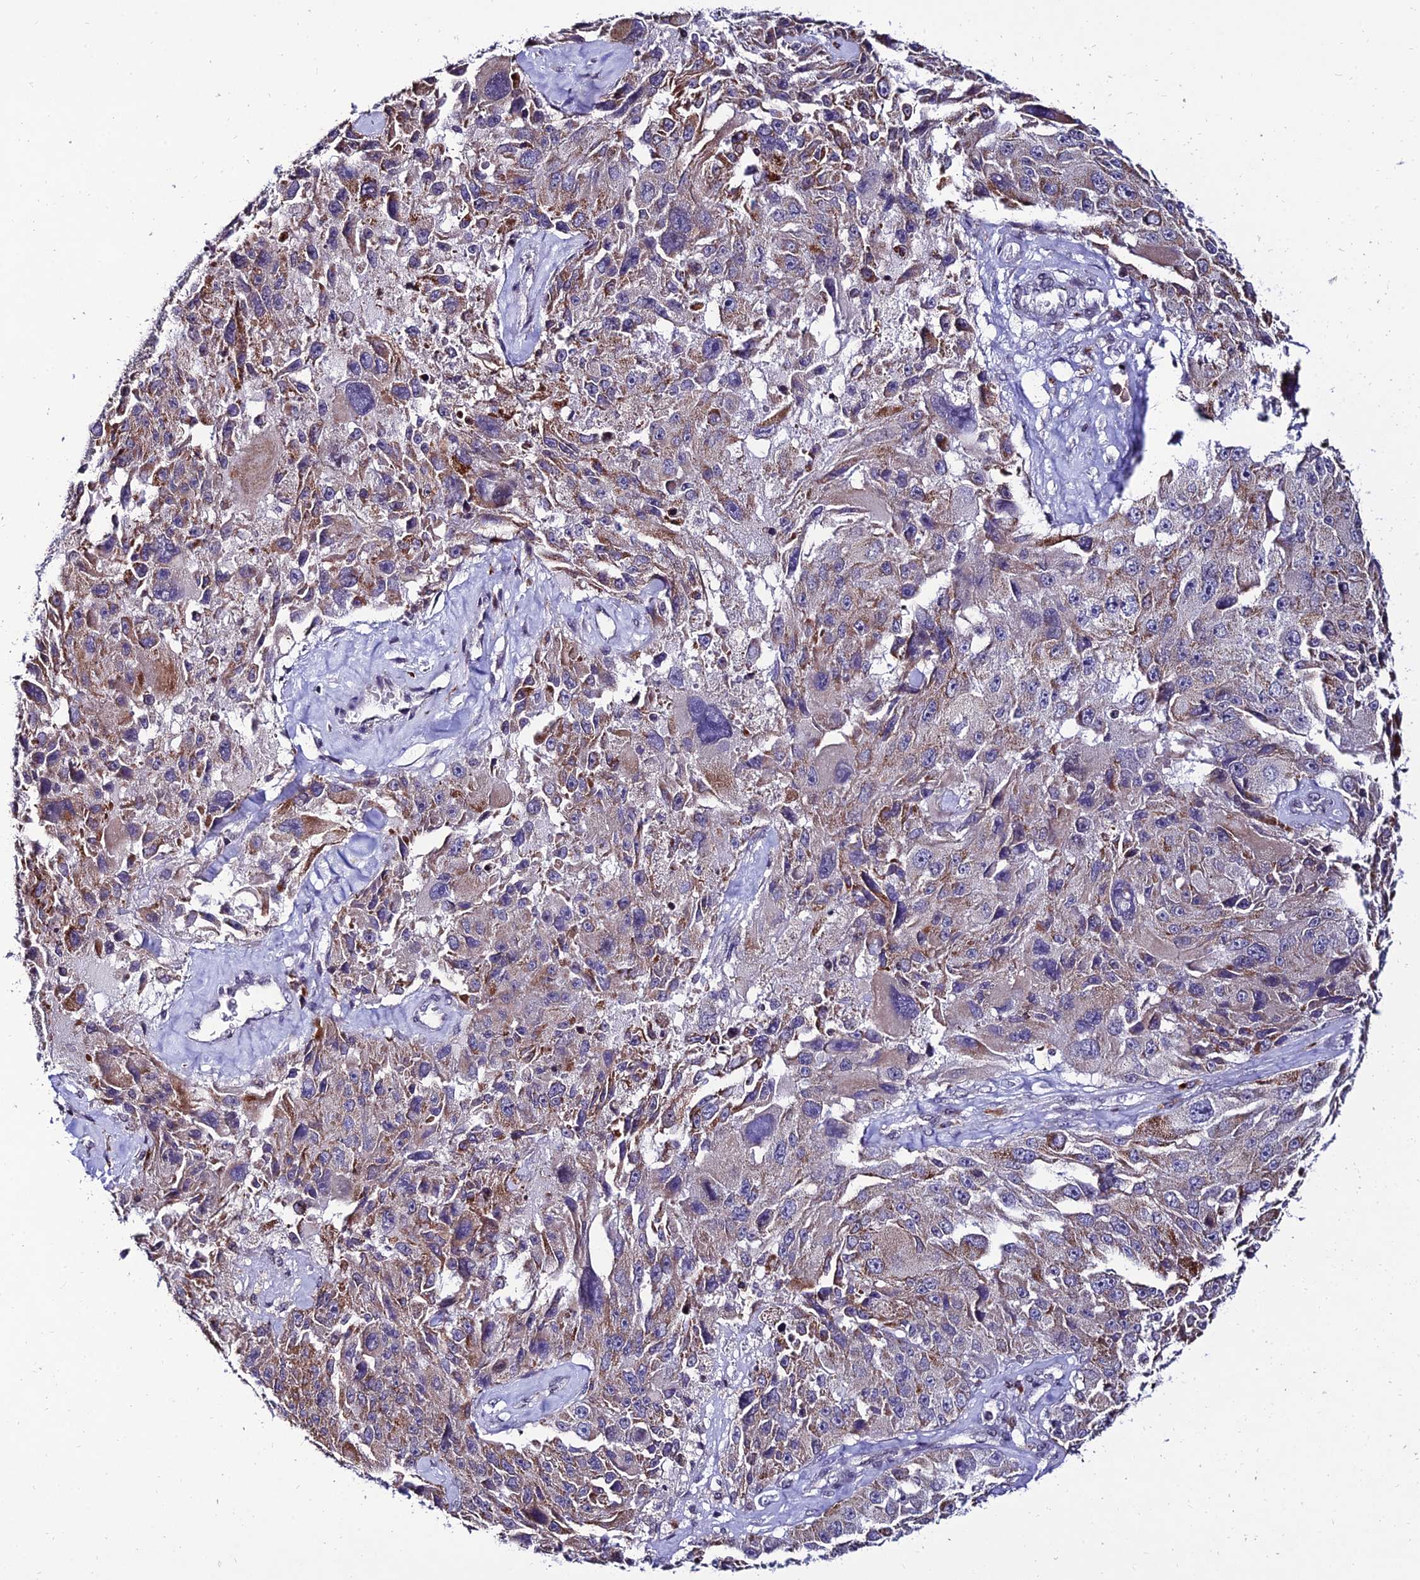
{"staining": {"intensity": "weak", "quantity": "25%-75%", "location": "cytoplasmic/membranous"}, "tissue": "melanoma", "cell_type": "Tumor cells", "image_type": "cancer", "snomed": [{"axis": "morphology", "description": "Malignant melanoma, Metastatic site"}, {"axis": "topography", "description": "Lymph node"}], "caption": "Immunohistochemical staining of malignant melanoma (metastatic site) displays low levels of weak cytoplasmic/membranous staining in about 25%-75% of tumor cells.", "gene": "CDNF", "patient": {"sex": "male", "age": 62}}